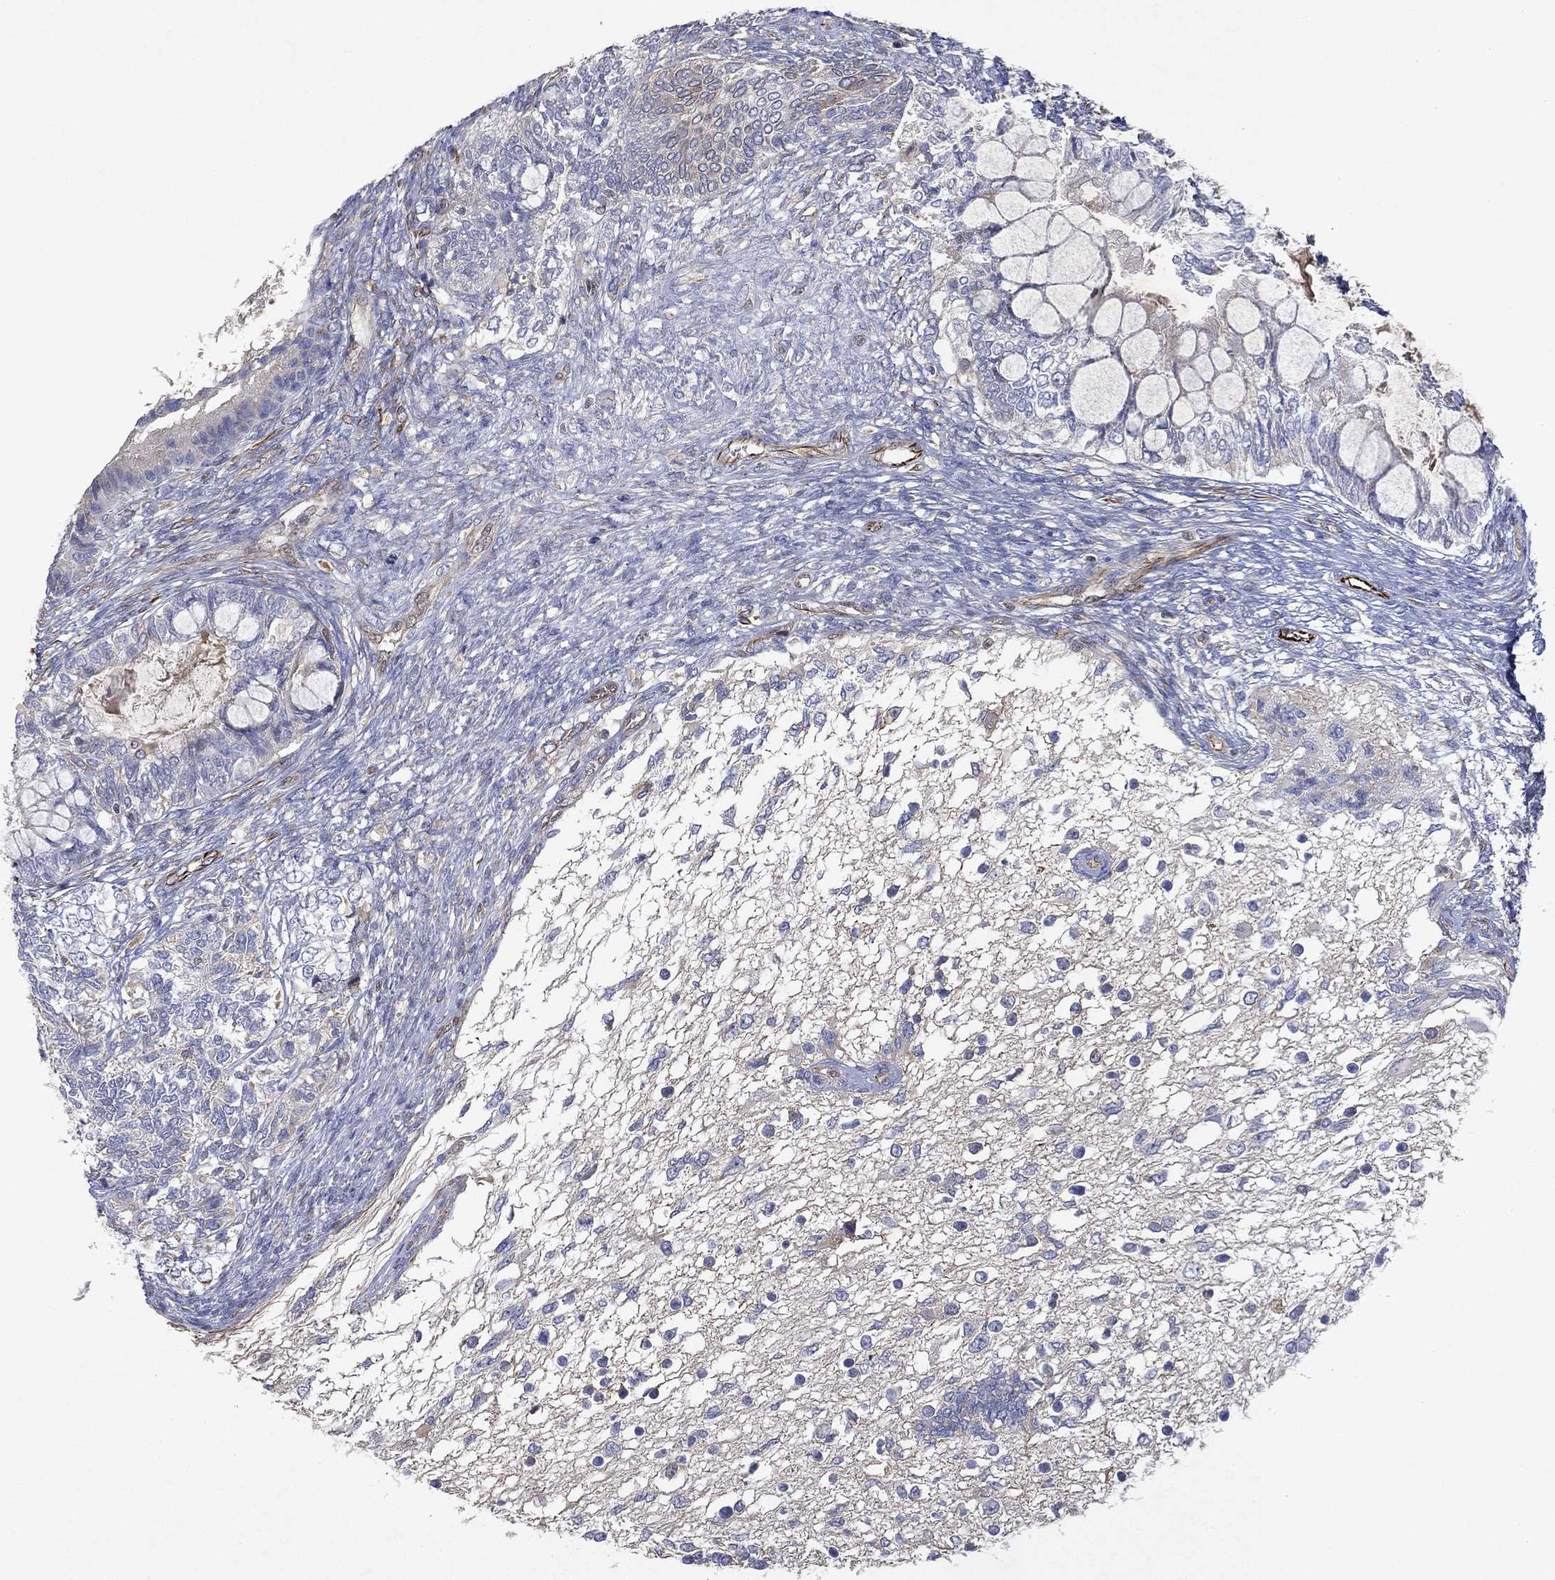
{"staining": {"intensity": "negative", "quantity": "none", "location": "none"}, "tissue": "testis cancer", "cell_type": "Tumor cells", "image_type": "cancer", "snomed": [{"axis": "morphology", "description": "Seminoma, NOS"}, {"axis": "morphology", "description": "Carcinoma, Embryonal, NOS"}, {"axis": "topography", "description": "Testis"}], "caption": "Tumor cells are negative for brown protein staining in testis cancer (seminoma). (DAB (3,3'-diaminobenzidine) IHC visualized using brightfield microscopy, high magnification).", "gene": "FLI1", "patient": {"sex": "male", "age": 41}}